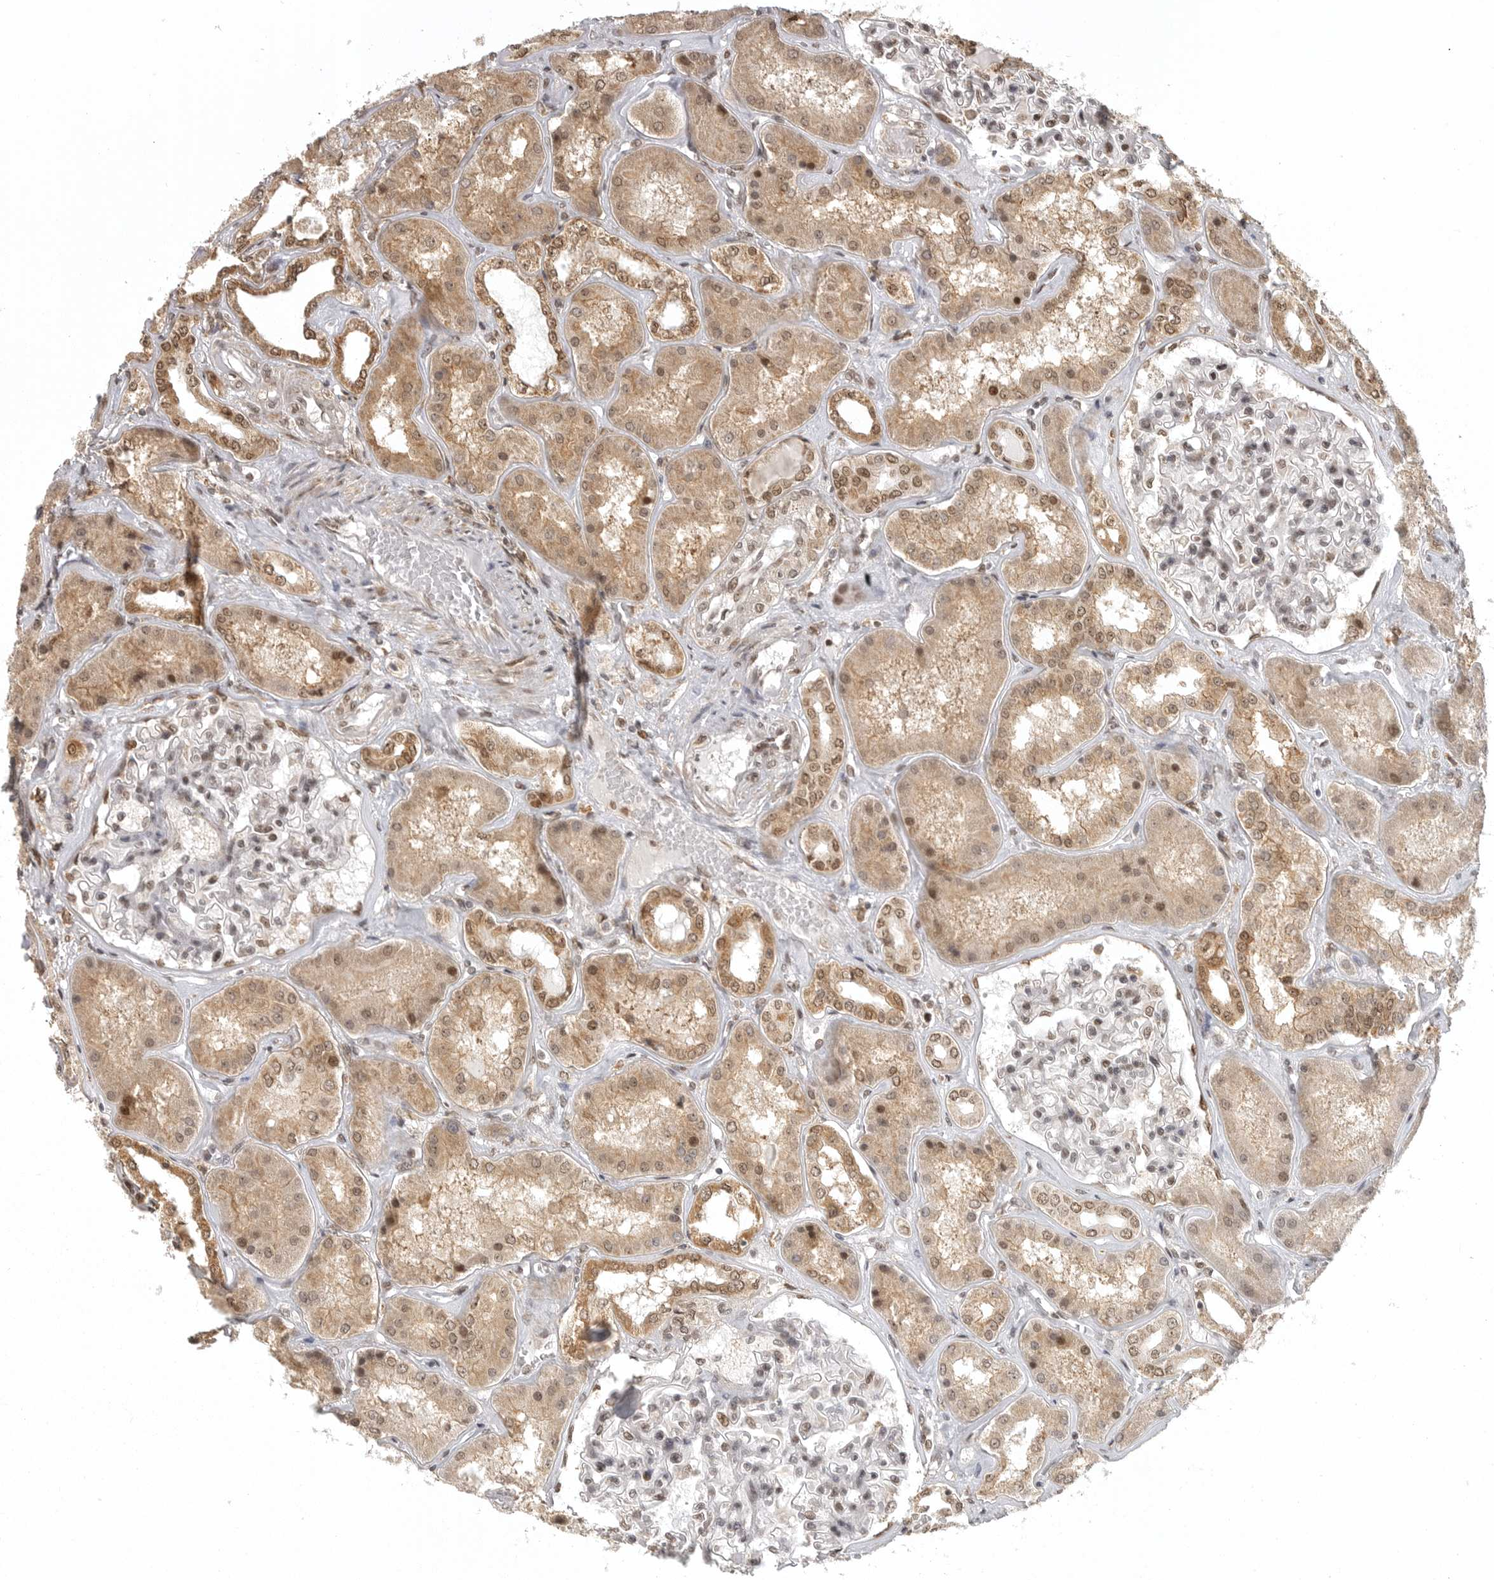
{"staining": {"intensity": "strong", "quantity": "25%-75%", "location": "nuclear"}, "tissue": "kidney", "cell_type": "Cells in glomeruli", "image_type": "normal", "snomed": [{"axis": "morphology", "description": "Normal tissue, NOS"}, {"axis": "topography", "description": "Kidney"}], "caption": "A high-resolution micrograph shows IHC staining of unremarkable kidney, which demonstrates strong nuclear positivity in about 25%-75% of cells in glomeruli. (DAB (3,3'-diaminobenzidine) IHC with brightfield microscopy, high magnification).", "gene": "ISG20L2", "patient": {"sex": "female", "age": 56}}